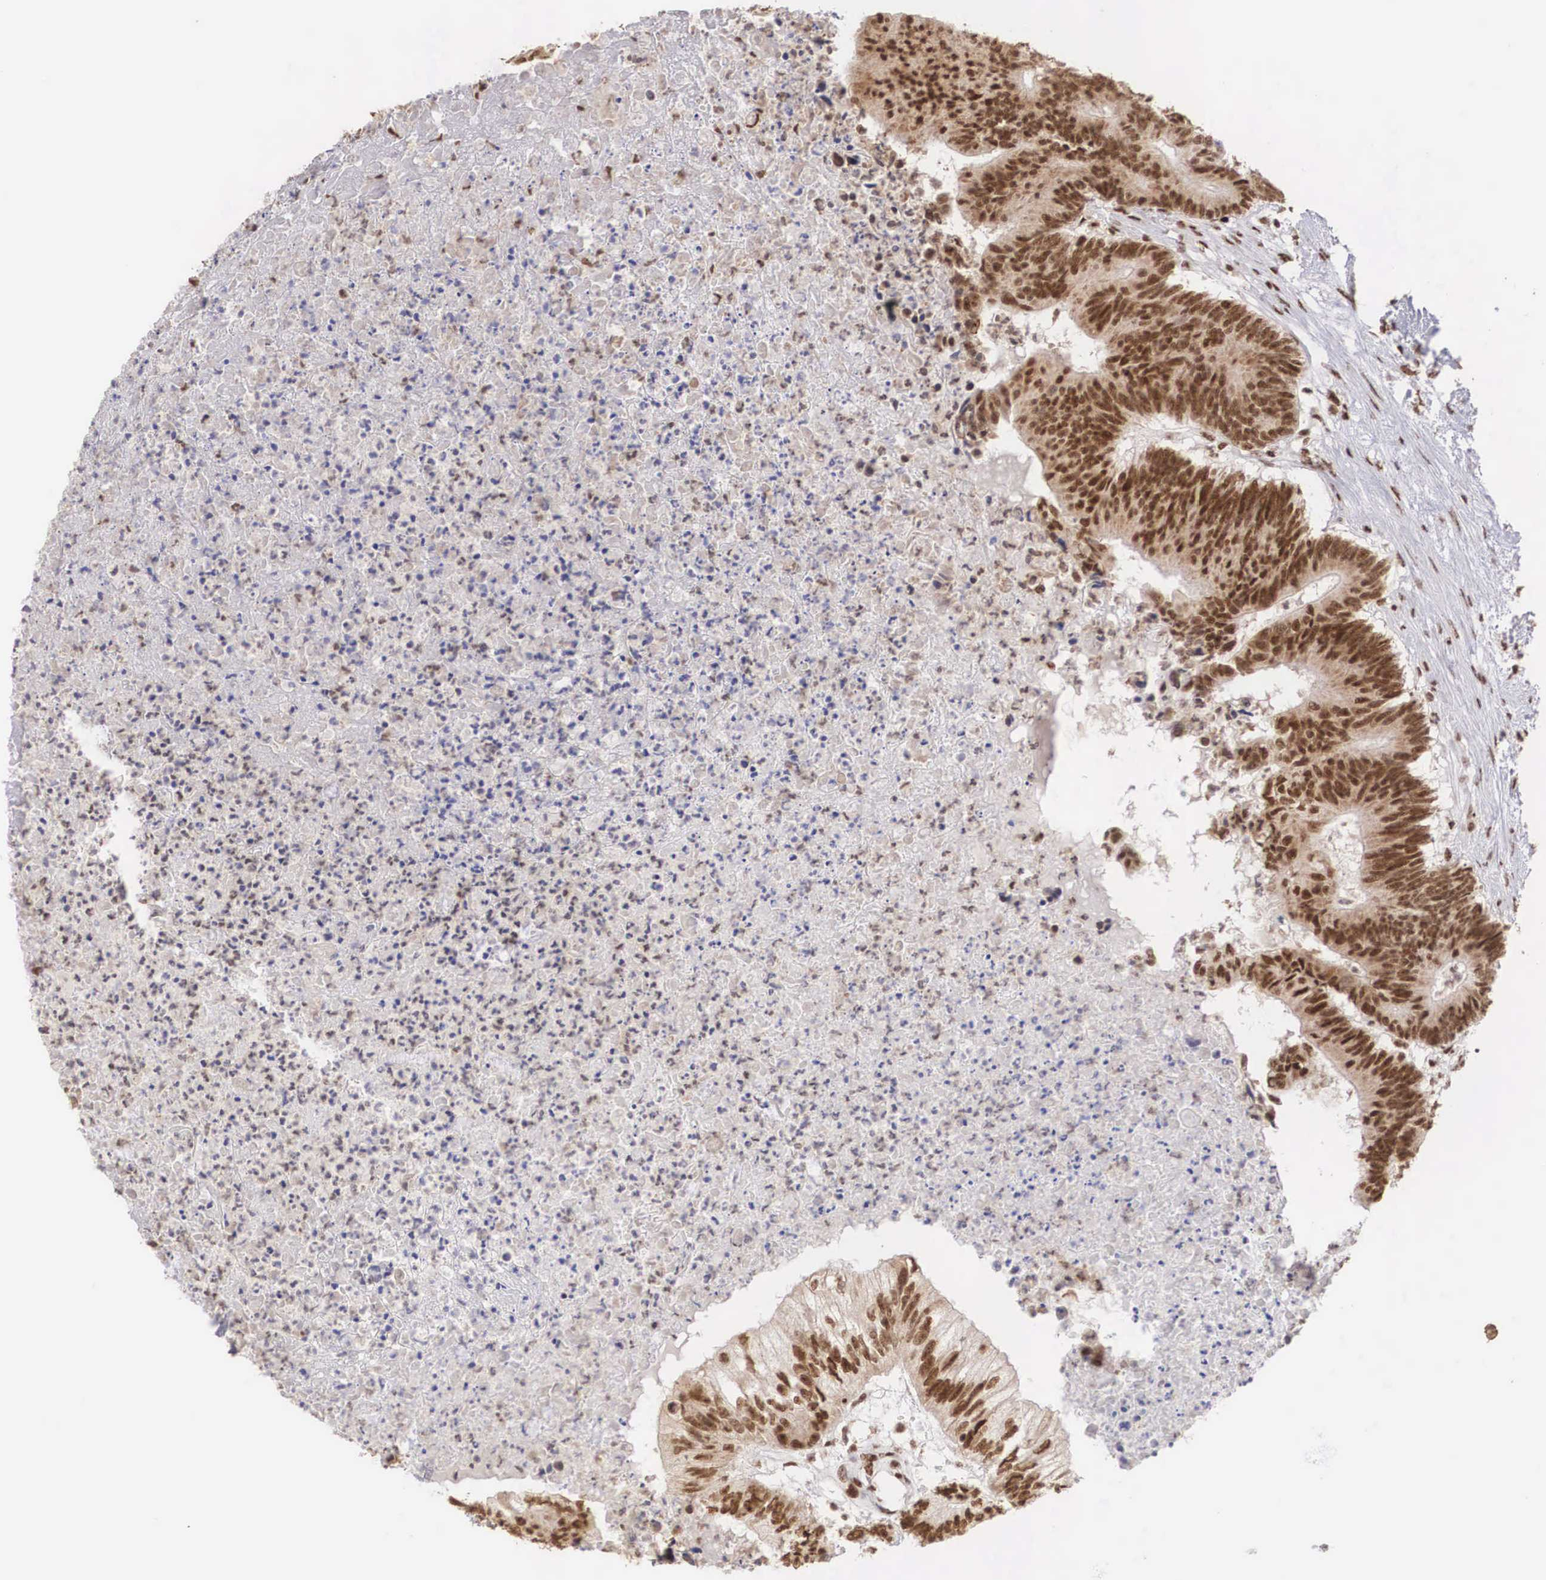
{"staining": {"intensity": "moderate", "quantity": ">75%", "location": "nuclear"}, "tissue": "colorectal cancer", "cell_type": "Tumor cells", "image_type": "cancer", "snomed": [{"axis": "morphology", "description": "Adenocarcinoma, NOS"}, {"axis": "topography", "description": "Colon"}], "caption": "A high-resolution micrograph shows immunohistochemistry (IHC) staining of colorectal adenocarcinoma, which displays moderate nuclear expression in approximately >75% of tumor cells.", "gene": "HTATSF1", "patient": {"sex": "male", "age": 65}}